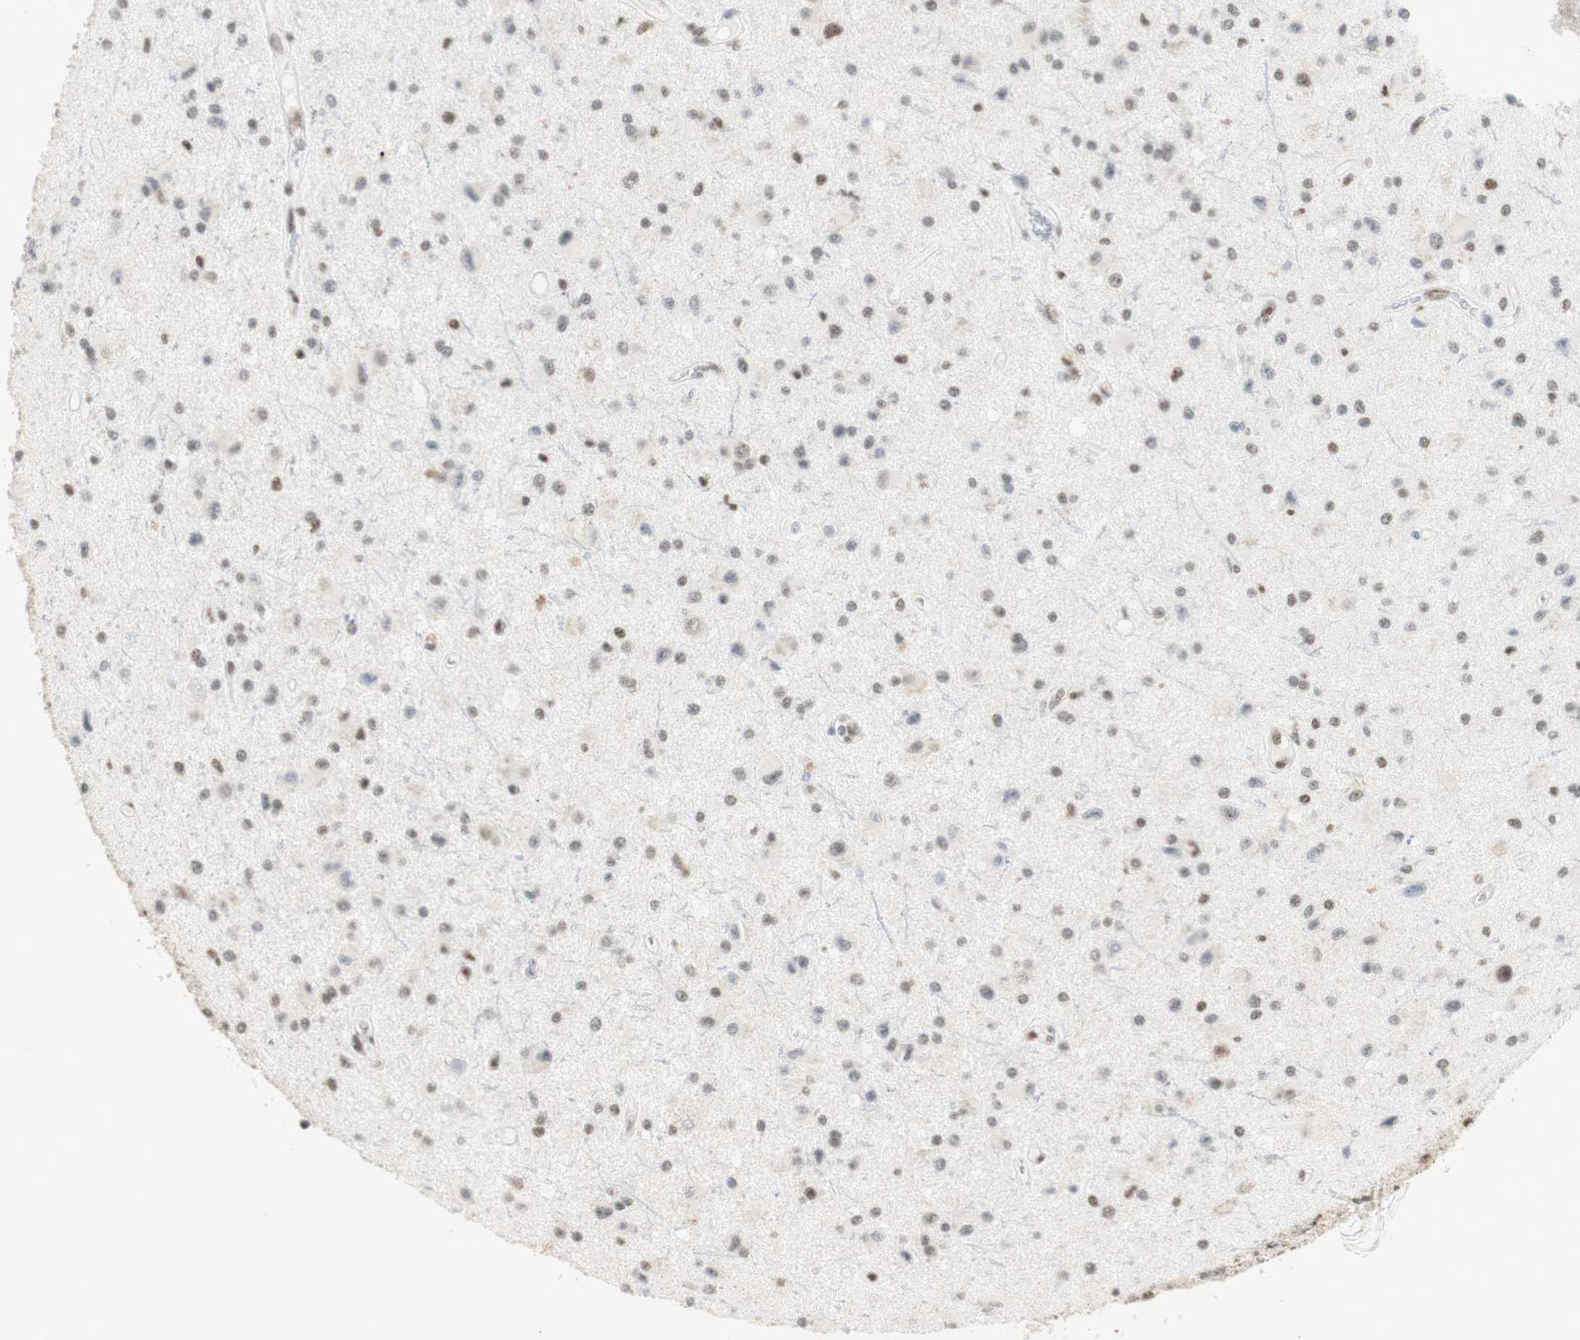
{"staining": {"intensity": "moderate", "quantity": "25%-75%", "location": "nuclear"}, "tissue": "glioma", "cell_type": "Tumor cells", "image_type": "cancer", "snomed": [{"axis": "morphology", "description": "Glioma, malignant, Low grade"}, {"axis": "topography", "description": "Brain"}], "caption": "DAB (3,3'-diaminobenzidine) immunohistochemical staining of human malignant glioma (low-grade) displays moderate nuclear protein staining in approximately 25%-75% of tumor cells.", "gene": "SNRPB", "patient": {"sex": "male", "age": 58}}